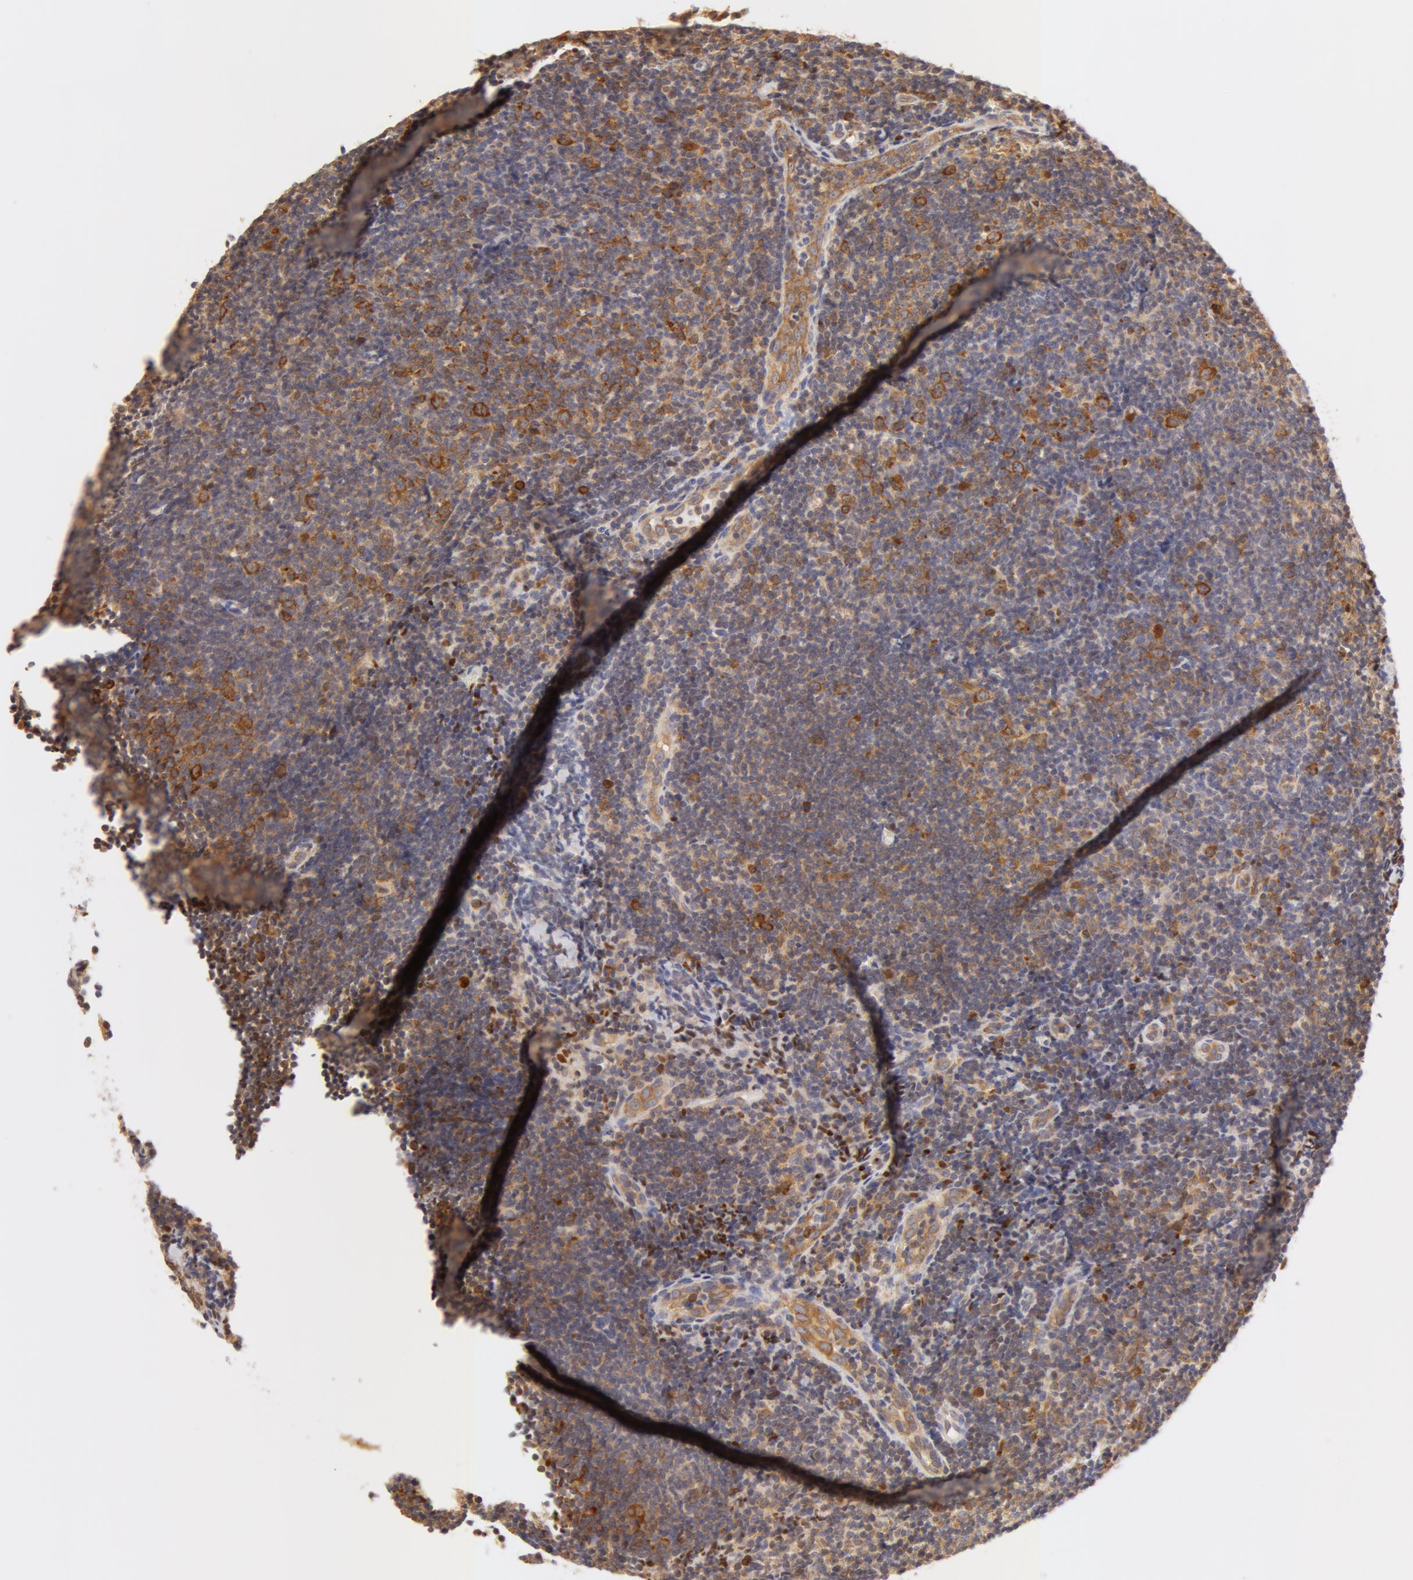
{"staining": {"intensity": "moderate", "quantity": "<25%", "location": "cytoplasmic/membranous"}, "tissue": "lymphoma", "cell_type": "Tumor cells", "image_type": "cancer", "snomed": [{"axis": "morphology", "description": "Malignant lymphoma, non-Hodgkin's type, Low grade"}, {"axis": "topography", "description": "Lymph node"}], "caption": "The immunohistochemical stain labels moderate cytoplasmic/membranous expression in tumor cells of lymphoma tissue.", "gene": "DDX3Y", "patient": {"sex": "male", "age": 49}}